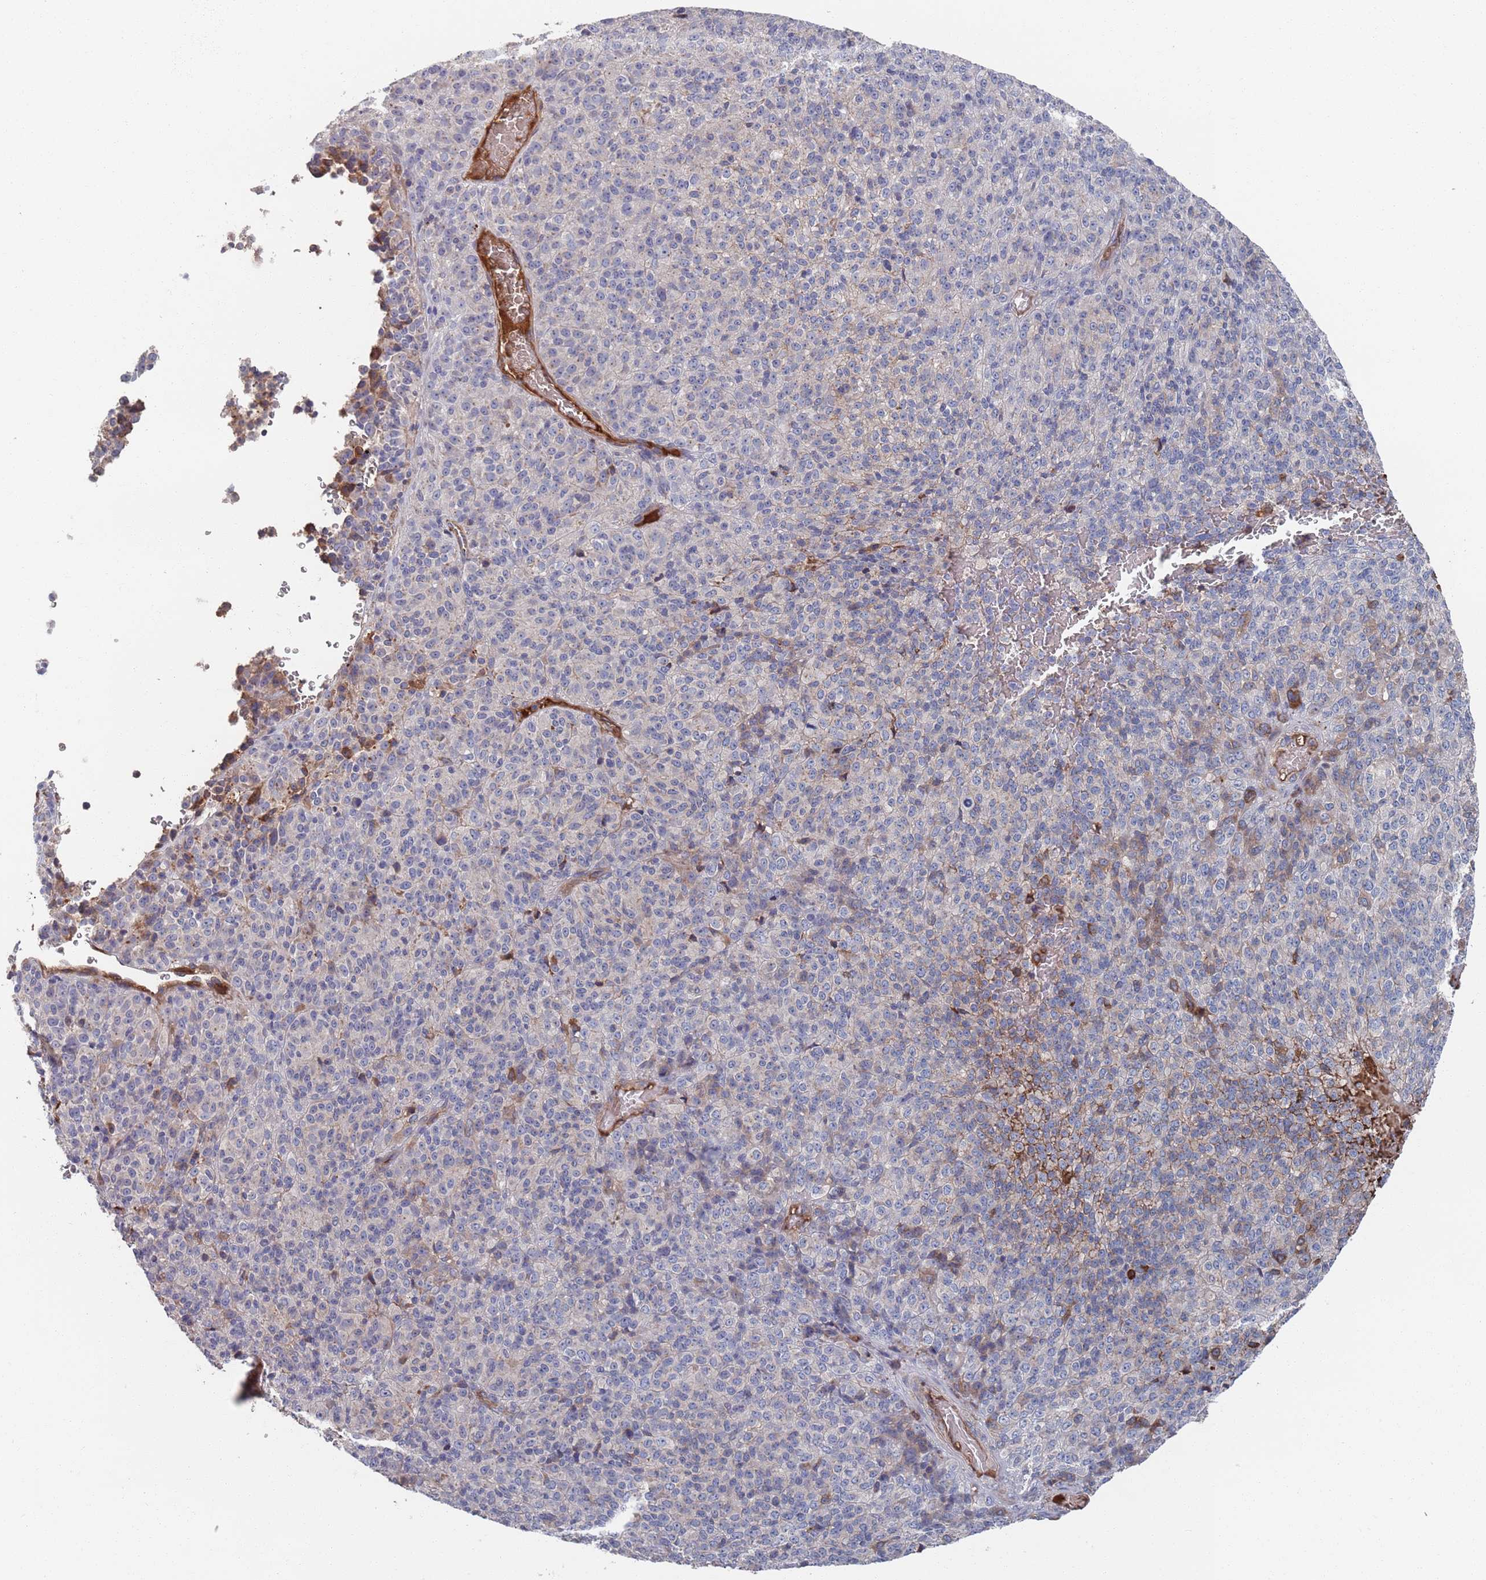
{"staining": {"intensity": "negative", "quantity": "none", "location": "none"}, "tissue": "melanoma", "cell_type": "Tumor cells", "image_type": "cancer", "snomed": [{"axis": "morphology", "description": "Malignant melanoma, Metastatic site"}, {"axis": "topography", "description": "Brain"}], "caption": "High magnification brightfield microscopy of melanoma stained with DAB (3,3'-diaminobenzidine) (brown) and counterstained with hematoxylin (blue): tumor cells show no significant positivity.", "gene": "PLEKHA4", "patient": {"sex": "female", "age": 56}}